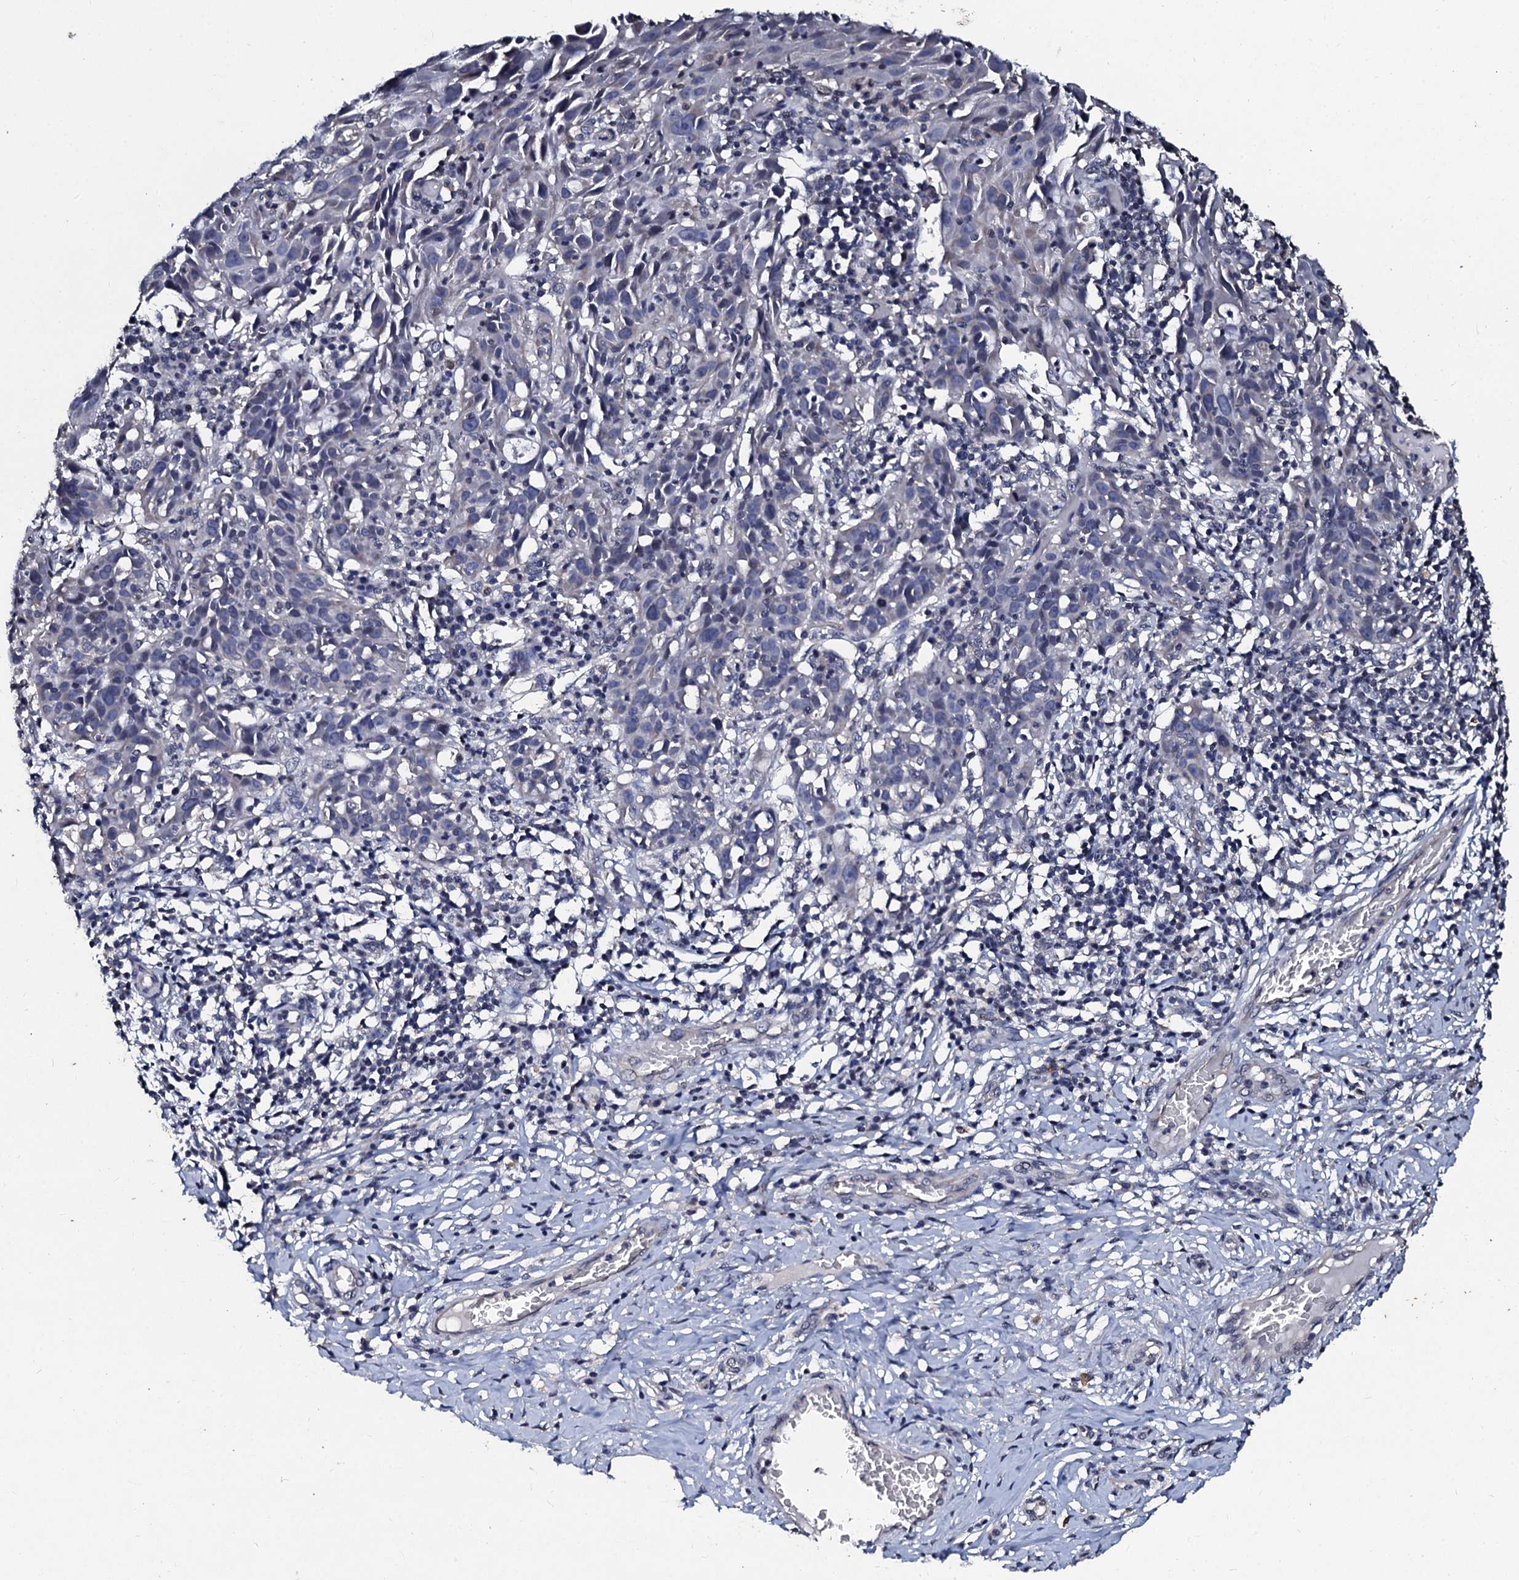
{"staining": {"intensity": "negative", "quantity": "none", "location": "none"}, "tissue": "cervical cancer", "cell_type": "Tumor cells", "image_type": "cancer", "snomed": [{"axis": "morphology", "description": "Squamous cell carcinoma, NOS"}, {"axis": "topography", "description": "Cervix"}], "caption": "IHC of human cervical cancer displays no staining in tumor cells.", "gene": "SLC37A4", "patient": {"sex": "female", "age": 50}}